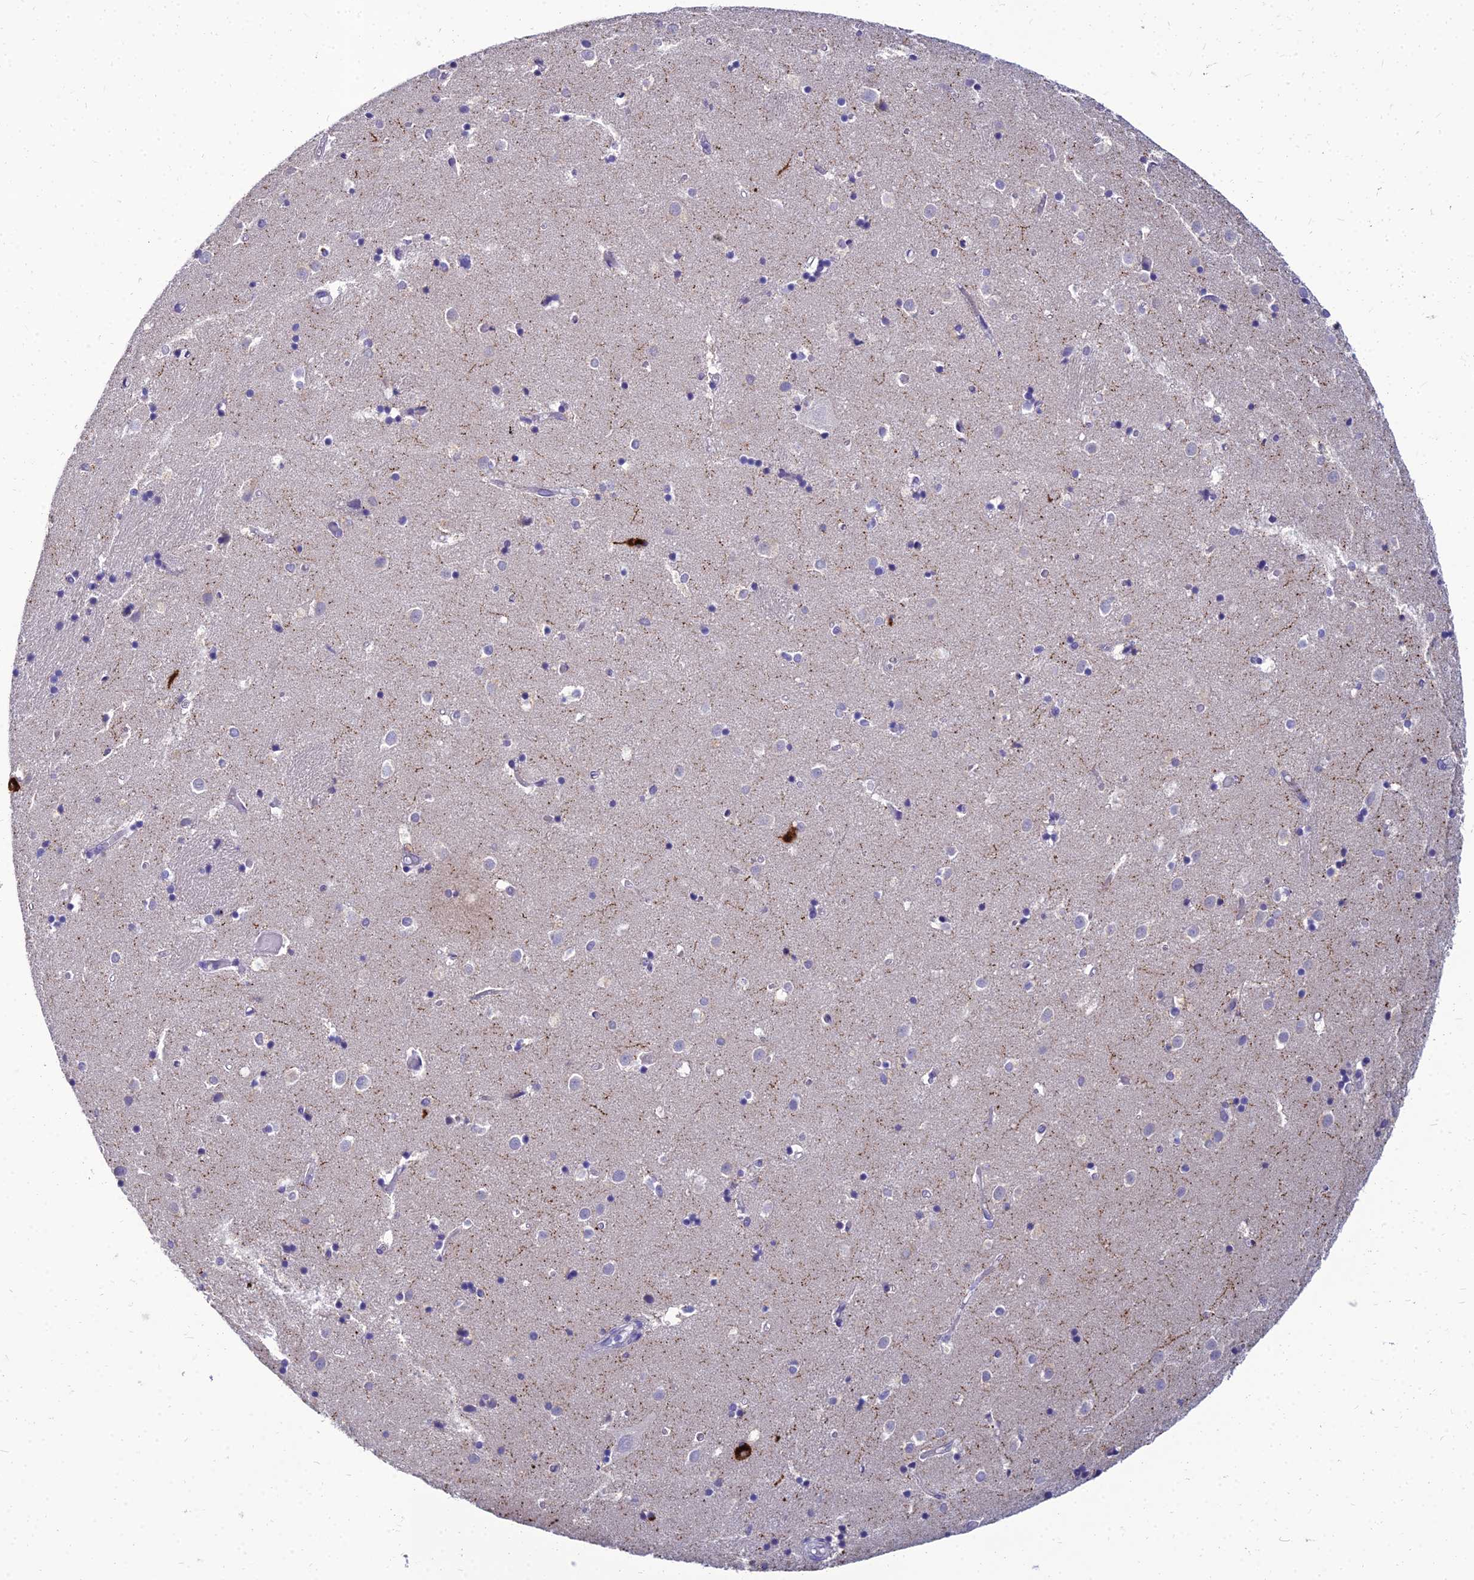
{"staining": {"intensity": "negative", "quantity": "none", "location": "none"}, "tissue": "caudate", "cell_type": "Glial cells", "image_type": "normal", "snomed": [{"axis": "morphology", "description": "Normal tissue, NOS"}, {"axis": "topography", "description": "Lateral ventricle wall"}], "caption": "Immunohistochemistry (IHC) of unremarkable human caudate reveals no expression in glial cells.", "gene": "NPY", "patient": {"sex": "female", "age": 52}}